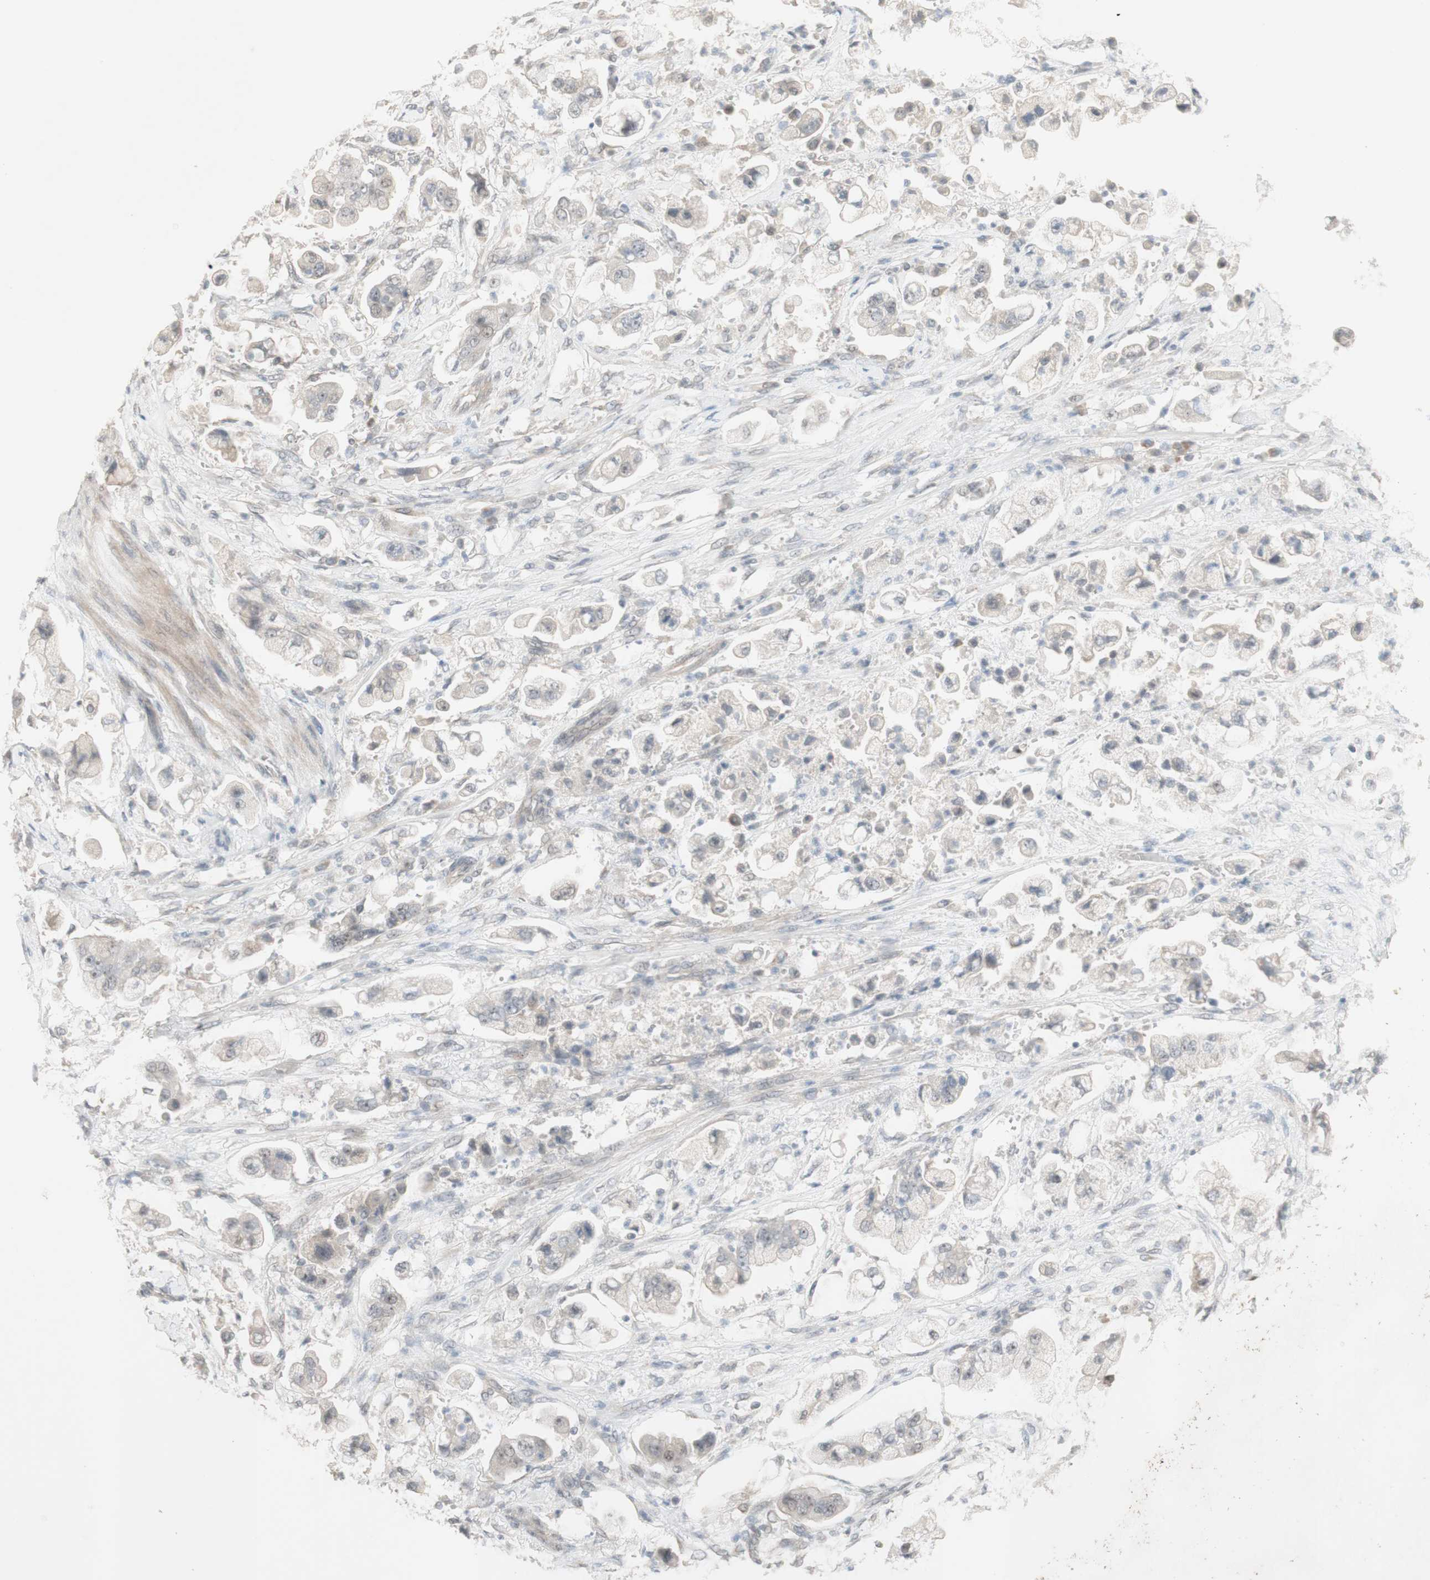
{"staining": {"intensity": "weak", "quantity": "25%-75%", "location": "cytoplasmic/membranous"}, "tissue": "stomach cancer", "cell_type": "Tumor cells", "image_type": "cancer", "snomed": [{"axis": "morphology", "description": "Adenocarcinoma, NOS"}, {"axis": "topography", "description": "Stomach"}], "caption": "Tumor cells exhibit weak cytoplasmic/membranous positivity in approximately 25%-75% of cells in stomach cancer. Immunohistochemistry stains the protein in brown and the nuclei are stained blue.", "gene": "PLCD4", "patient": {"sex": "male", "age": 62}}